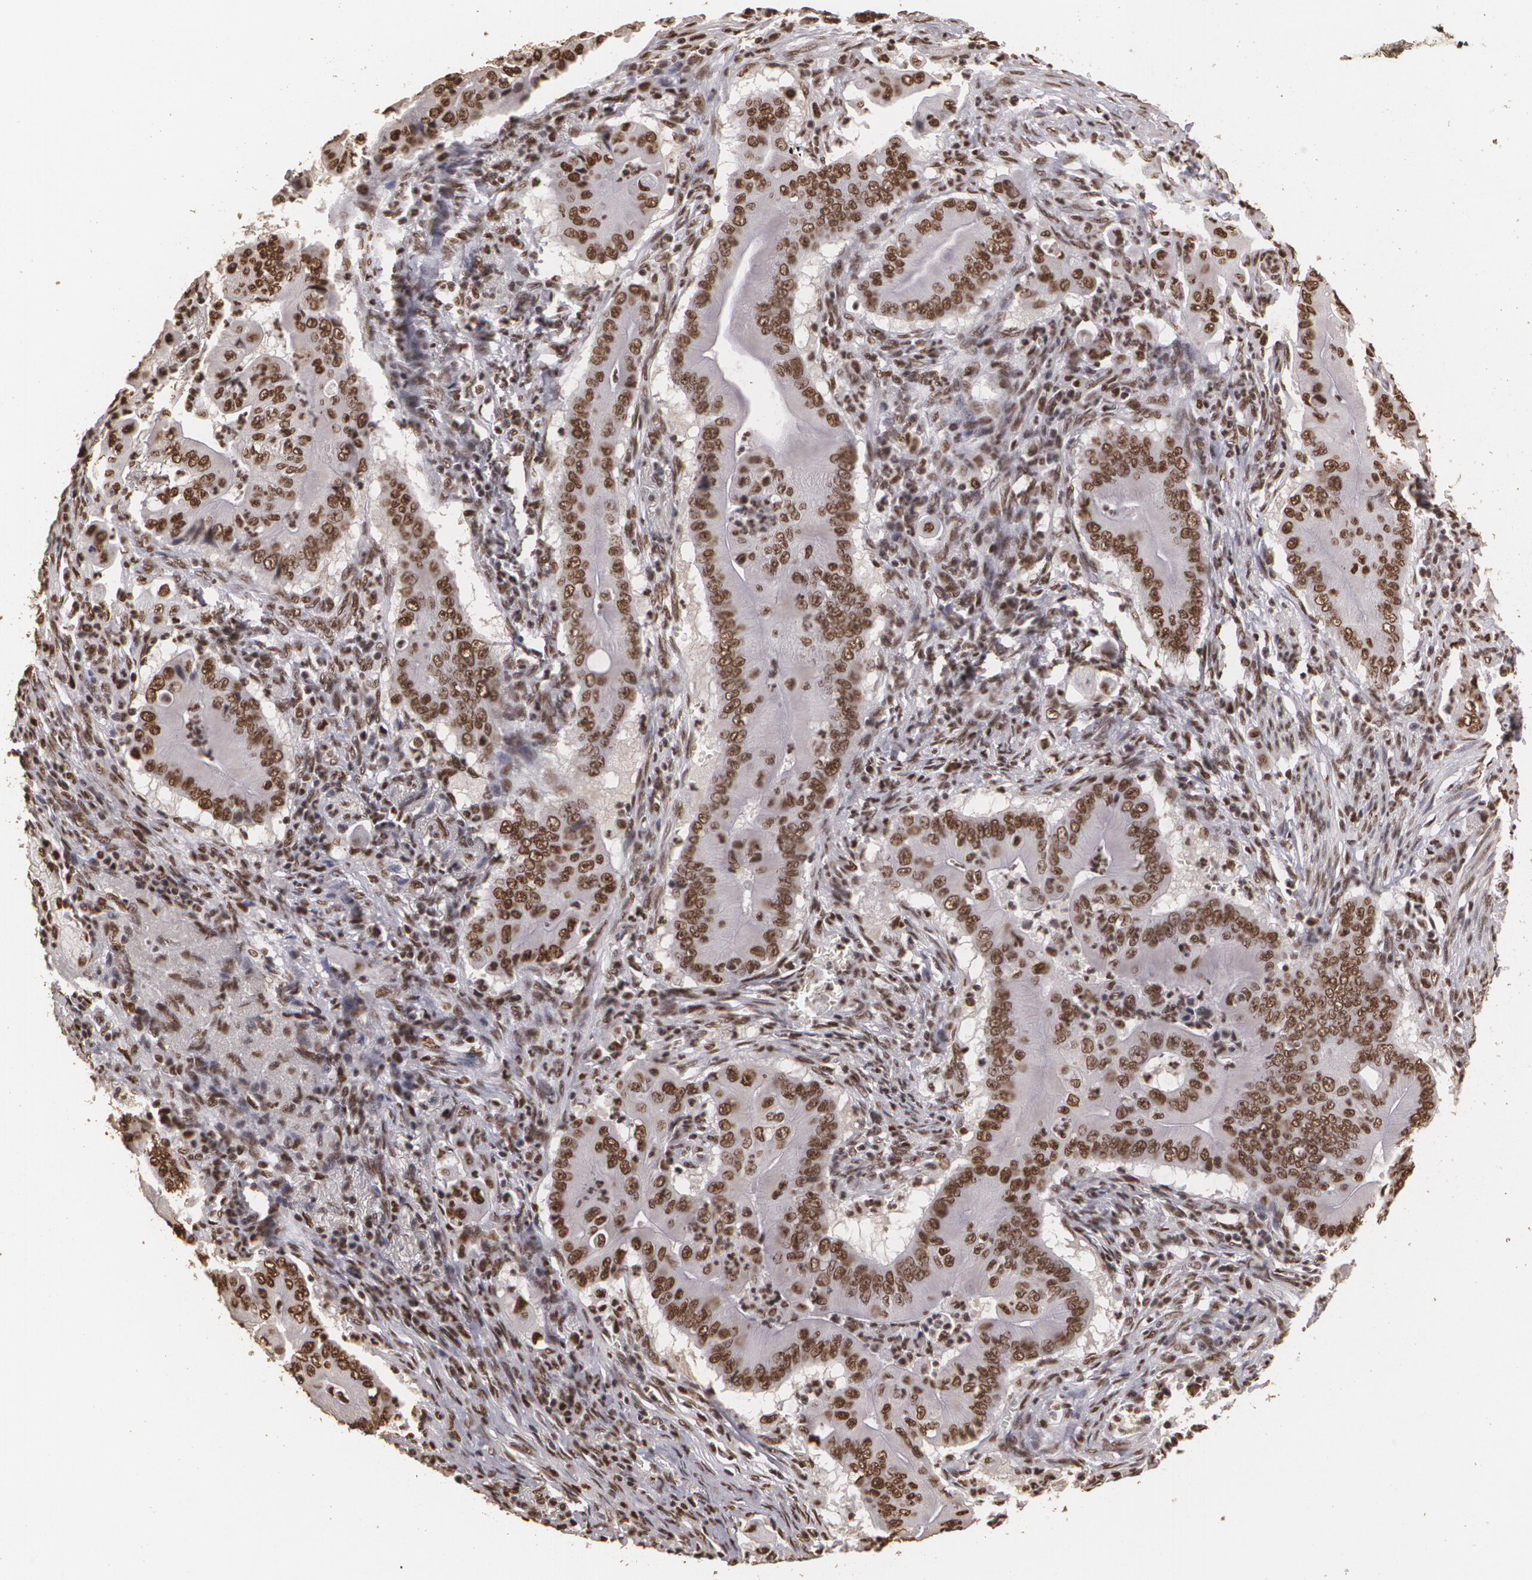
{"staining": {"intensity": "strong", "quantity": ">75%", "location": "nuclear"}, "tissue": "pancreatic cancer", "cell_type": "Tumor cells", "image_type": "cancer", "snomed": [{"axis": "morphology", "description": "Adenocarcinoma, NOS"}, {"axis": "topography", "description": "Pancreas"}], "caption": "A brown stain highlights strong nuclear staining of a protein in pancreatic adenocarcinoma tumor cells. The staining is performed using DAB (3,3'-diaminobenzidine) brown chromogen to label protein expression. The nuclei are counter-stained blue using hematoxylin.", "gene": "RCOR1", "patient": {"sex": "male", "age": 62}}